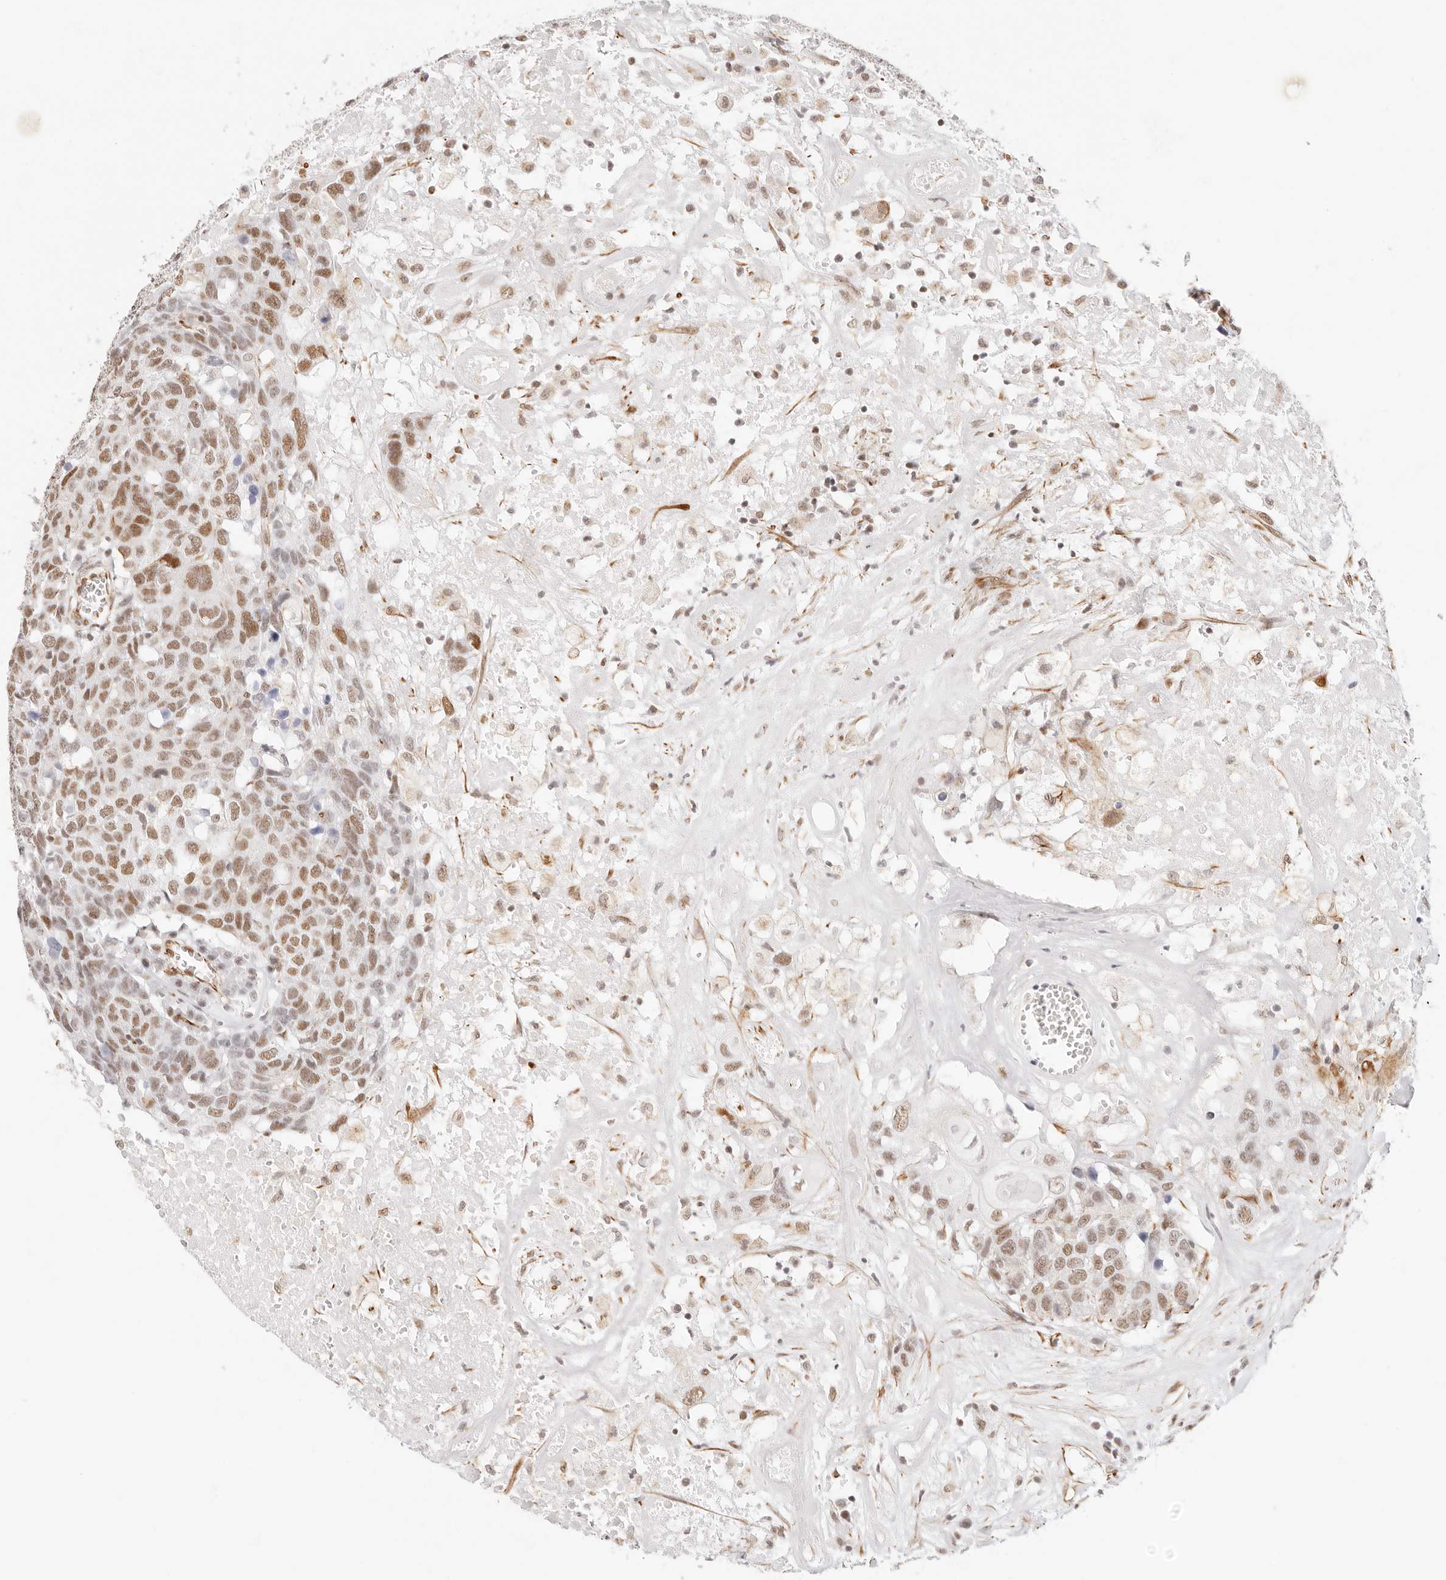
{"staining": {"intensity": "moderate", "quantity": ">75%", "location": "nuclear"}, "tissue": "head and neck cancer", "cell_type": "Tumor cells", "image_type": "cancer", "snomed": [{"axis": "morphology", "description": "Squamous cell carcinoma, NOS"}, {"axis": "topography", "description": "Head-Neck"}], "caption": "Immunohistochemistry of human head and neck squamous cell carcinoma displays medium levels of moderate nuclear positivity in approximately >75% of tumor cells. (DAB IHC with brightfield microscopy, high magnification).", "gene": "ZC3H11A", "patient": {"sex": "male", "age": 66}}